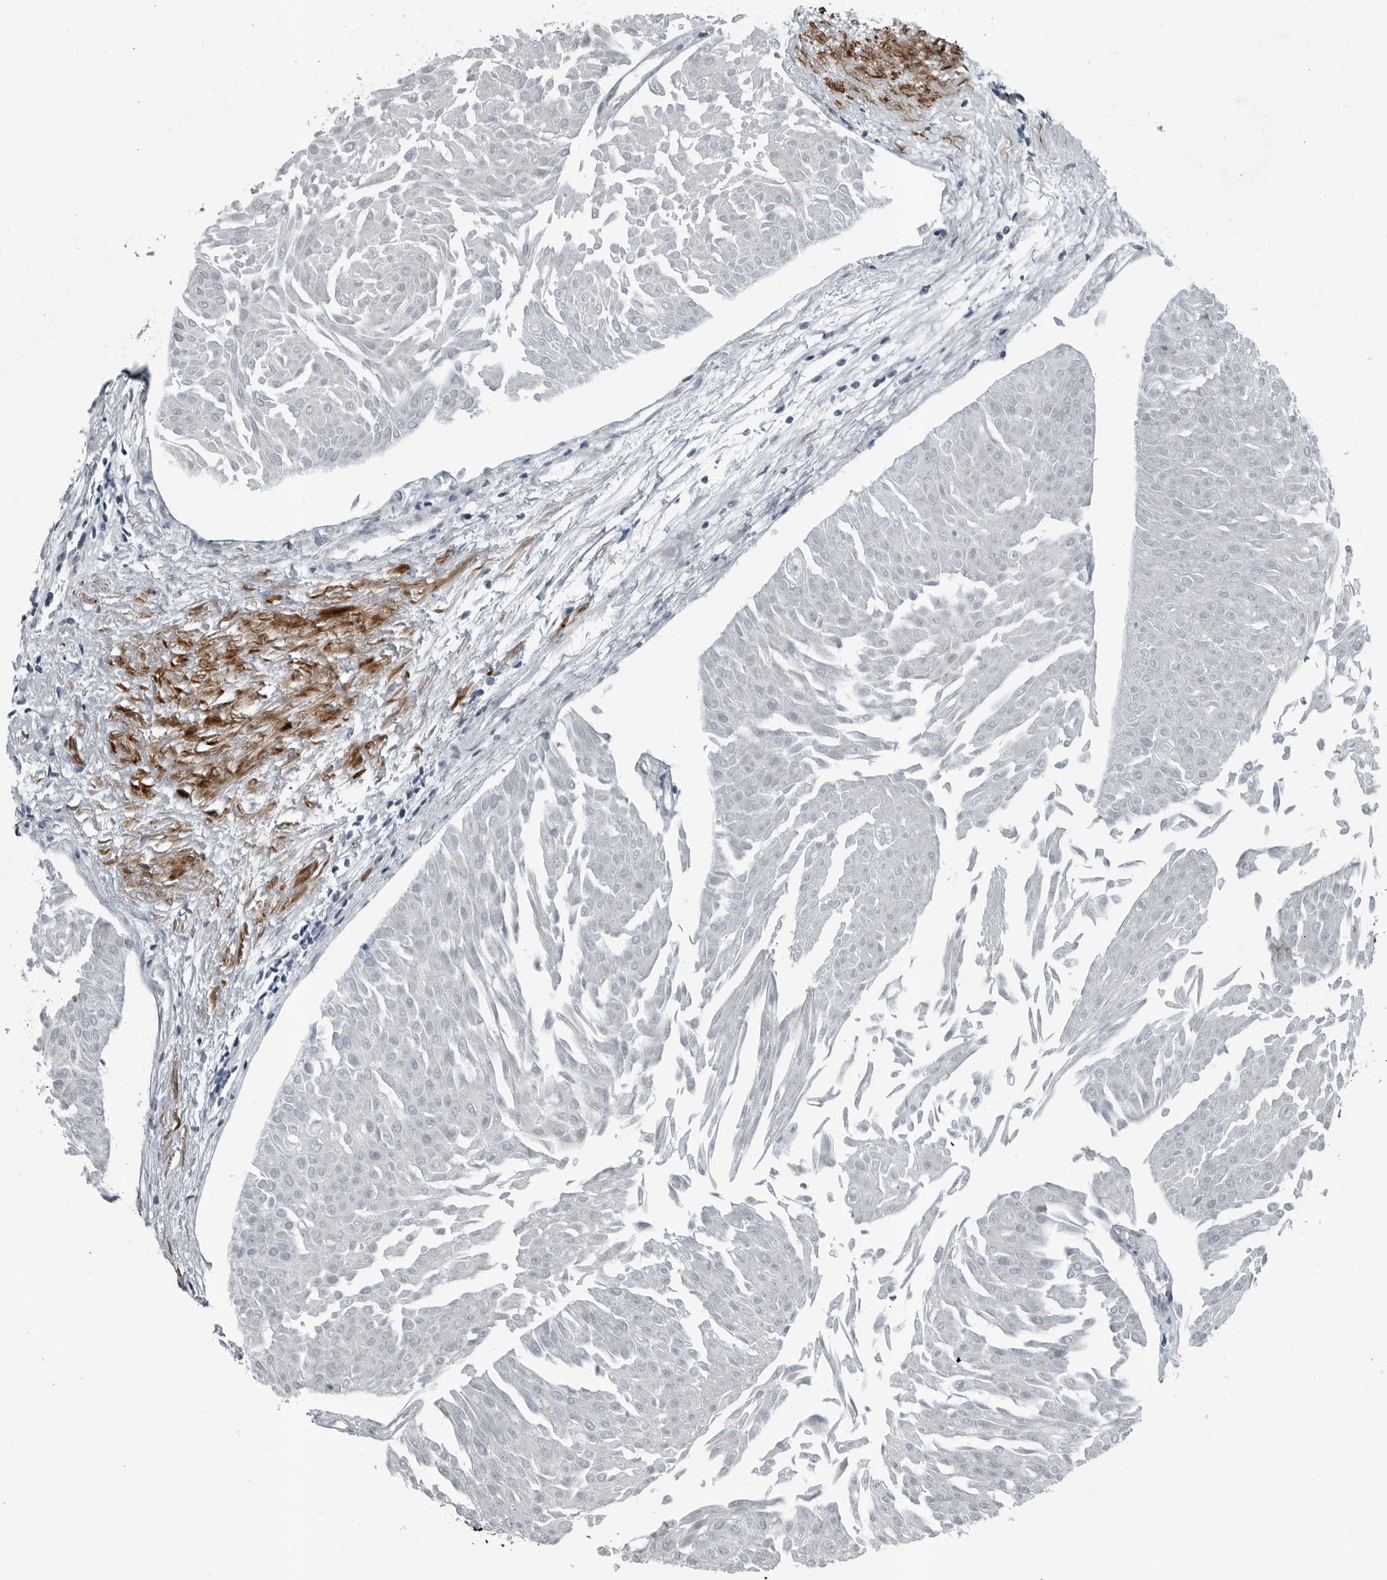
{"staining": {"intensity": "negative", "quantity": "none", "location": "none"}, "tissue": "urothelial cancer", "cell_type": "Tumor cells", "image_type": "cancer", "snomed": [{"axis": "morphology", "description": "Urothelial carcinoma, Low grade"}, {"axis": "topography", "description": "Urinary bladder"}], "caption": "DAB (3,3'-diaminobenzidine) immunohistochemical staining of human urothelial carcinoma (low-grade) shows no significant positivity in tumor cells. (Stains: DAB IHC with hematoxylin counter stain, Microscopy: brightfield microscopy at high magnification).", "gene": "DNAAF11", "patient": {"sex": "male", "age": 67}}